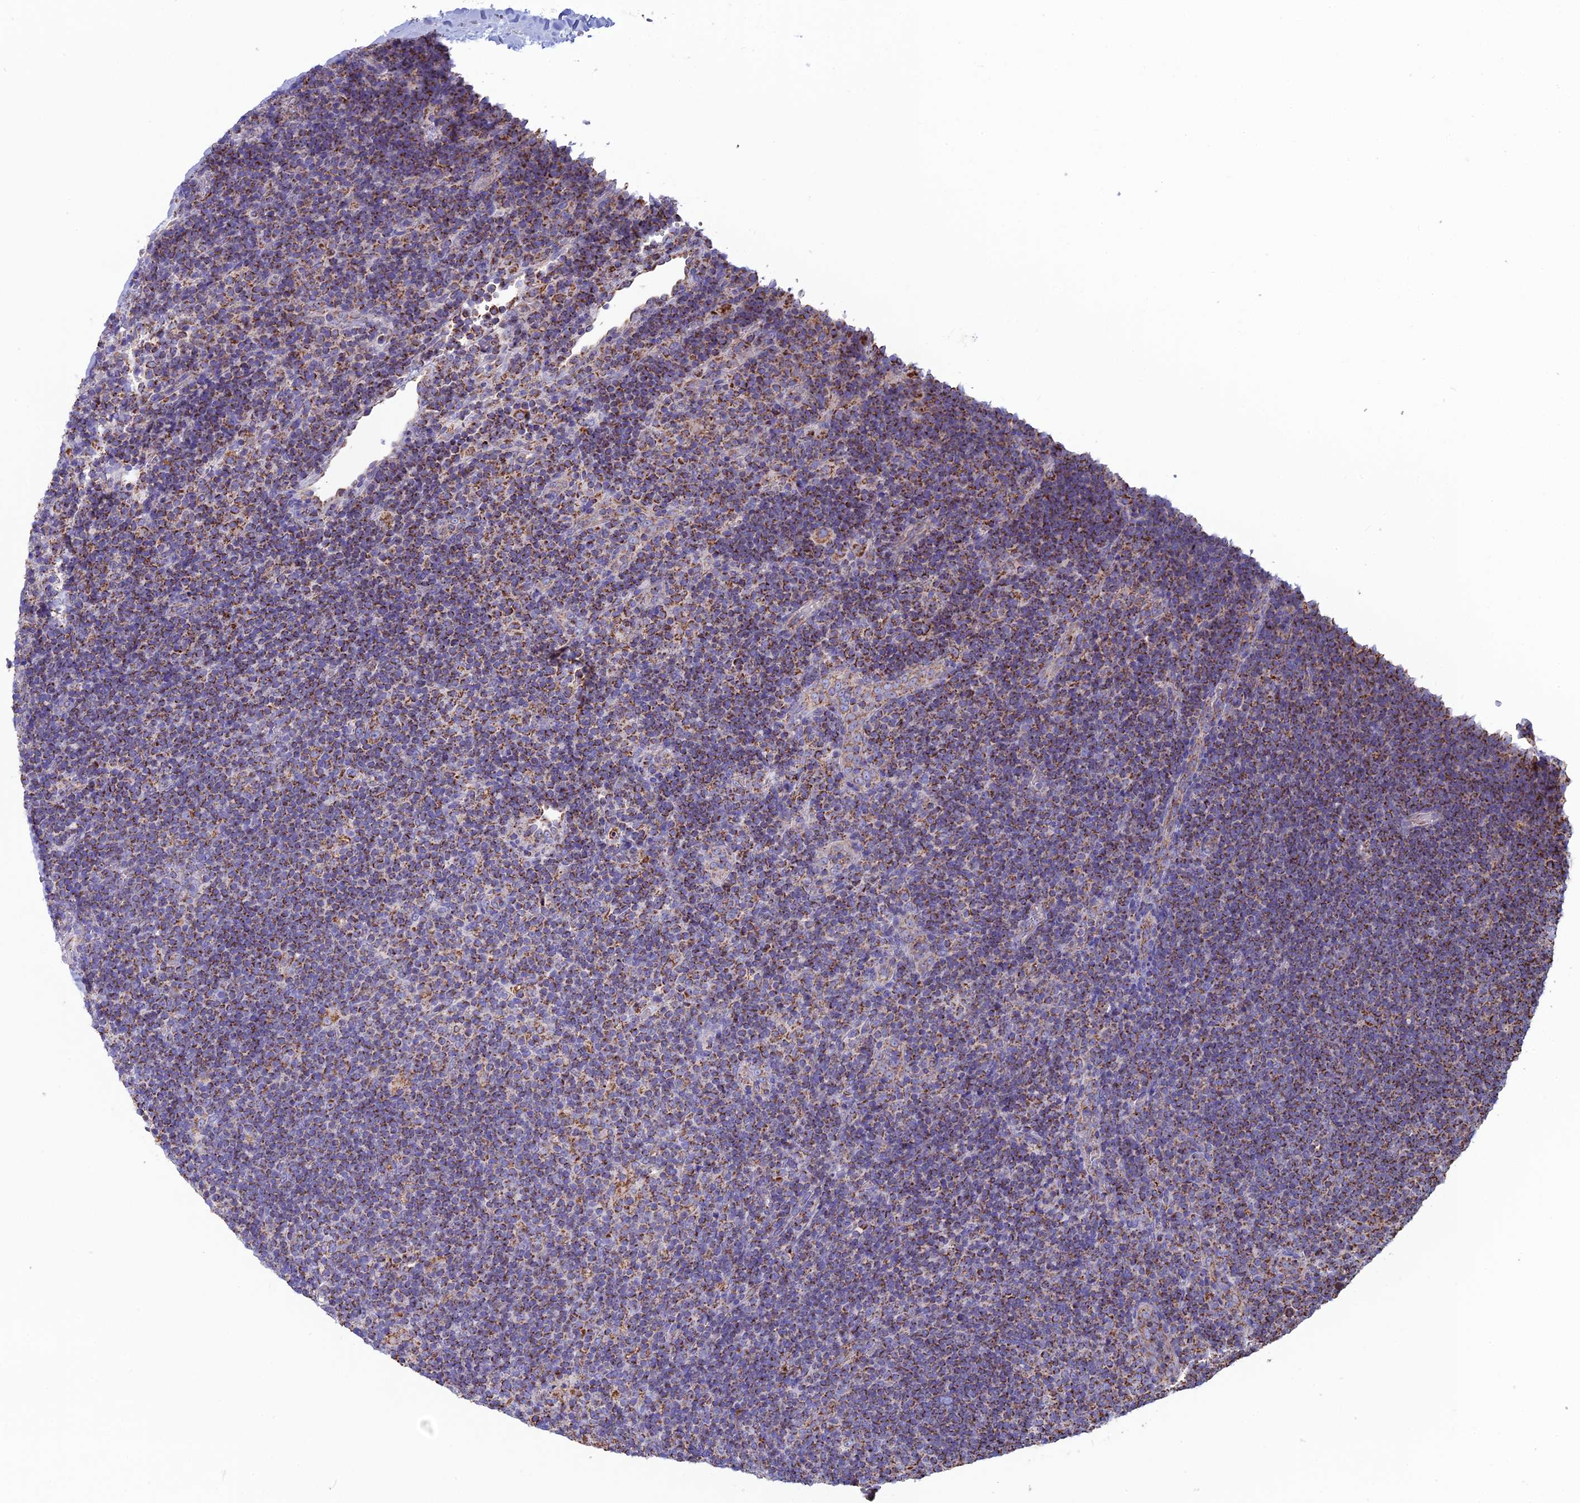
{"staining": {"intensity": "strong", "quantity": ">75%", "location": "cytoplasmic/membranous"}, "tissue": "lymphoma", "cell_type": "Tumor cells", "image_type": "cancer", "snomed": [{"axis": "morphology", "description": "Hodgkin's disease, NOS"}, {"axis": "topography", "description": "Lymph node"}], "caption": "Lymphoma stained for a protein (brown) displays strong cytoplasmic/membranous positive expression in approximately >75% of tumor cells.", "gene": "CS", "patient": {"sex": "female", "age": 57}}